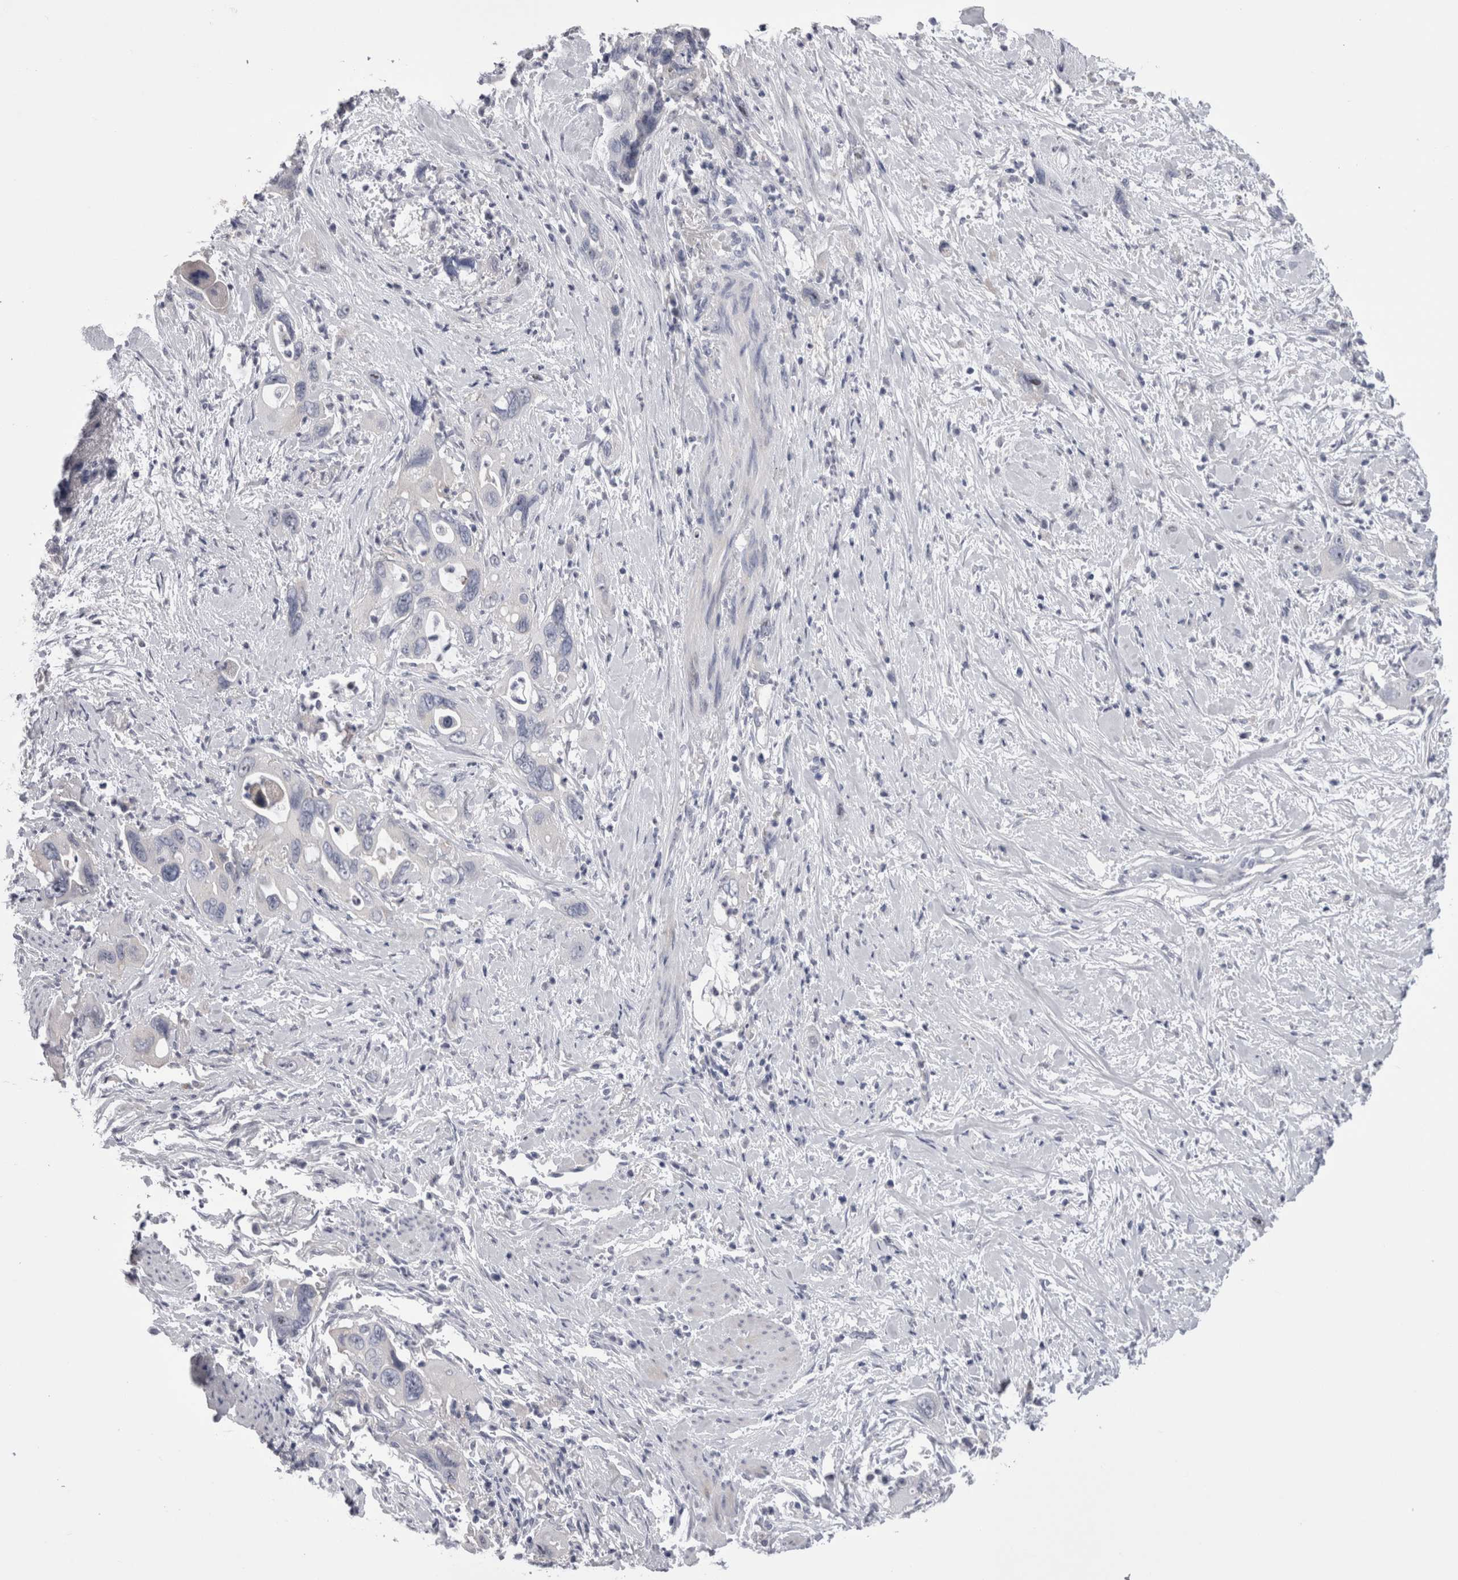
{"staining": {"intensity": "negative", "quantity": "none", "location": "none"}, "tissue": "pancreatic cancer", "cell_type": "Tumor cells", "image_type": "cancer", "snomed": [{"axis": "morphology", "description": "Adenocarcinoma, NOS"}, {"axis": "topography", "description": "Pancreas"}], "caption": "Immunohistochemistry (IHC) of pancreatic cancer exhibits no positivity in tumor cells.", "gene": "PWP2", "patient": {"sex": "female", "age": 70}}